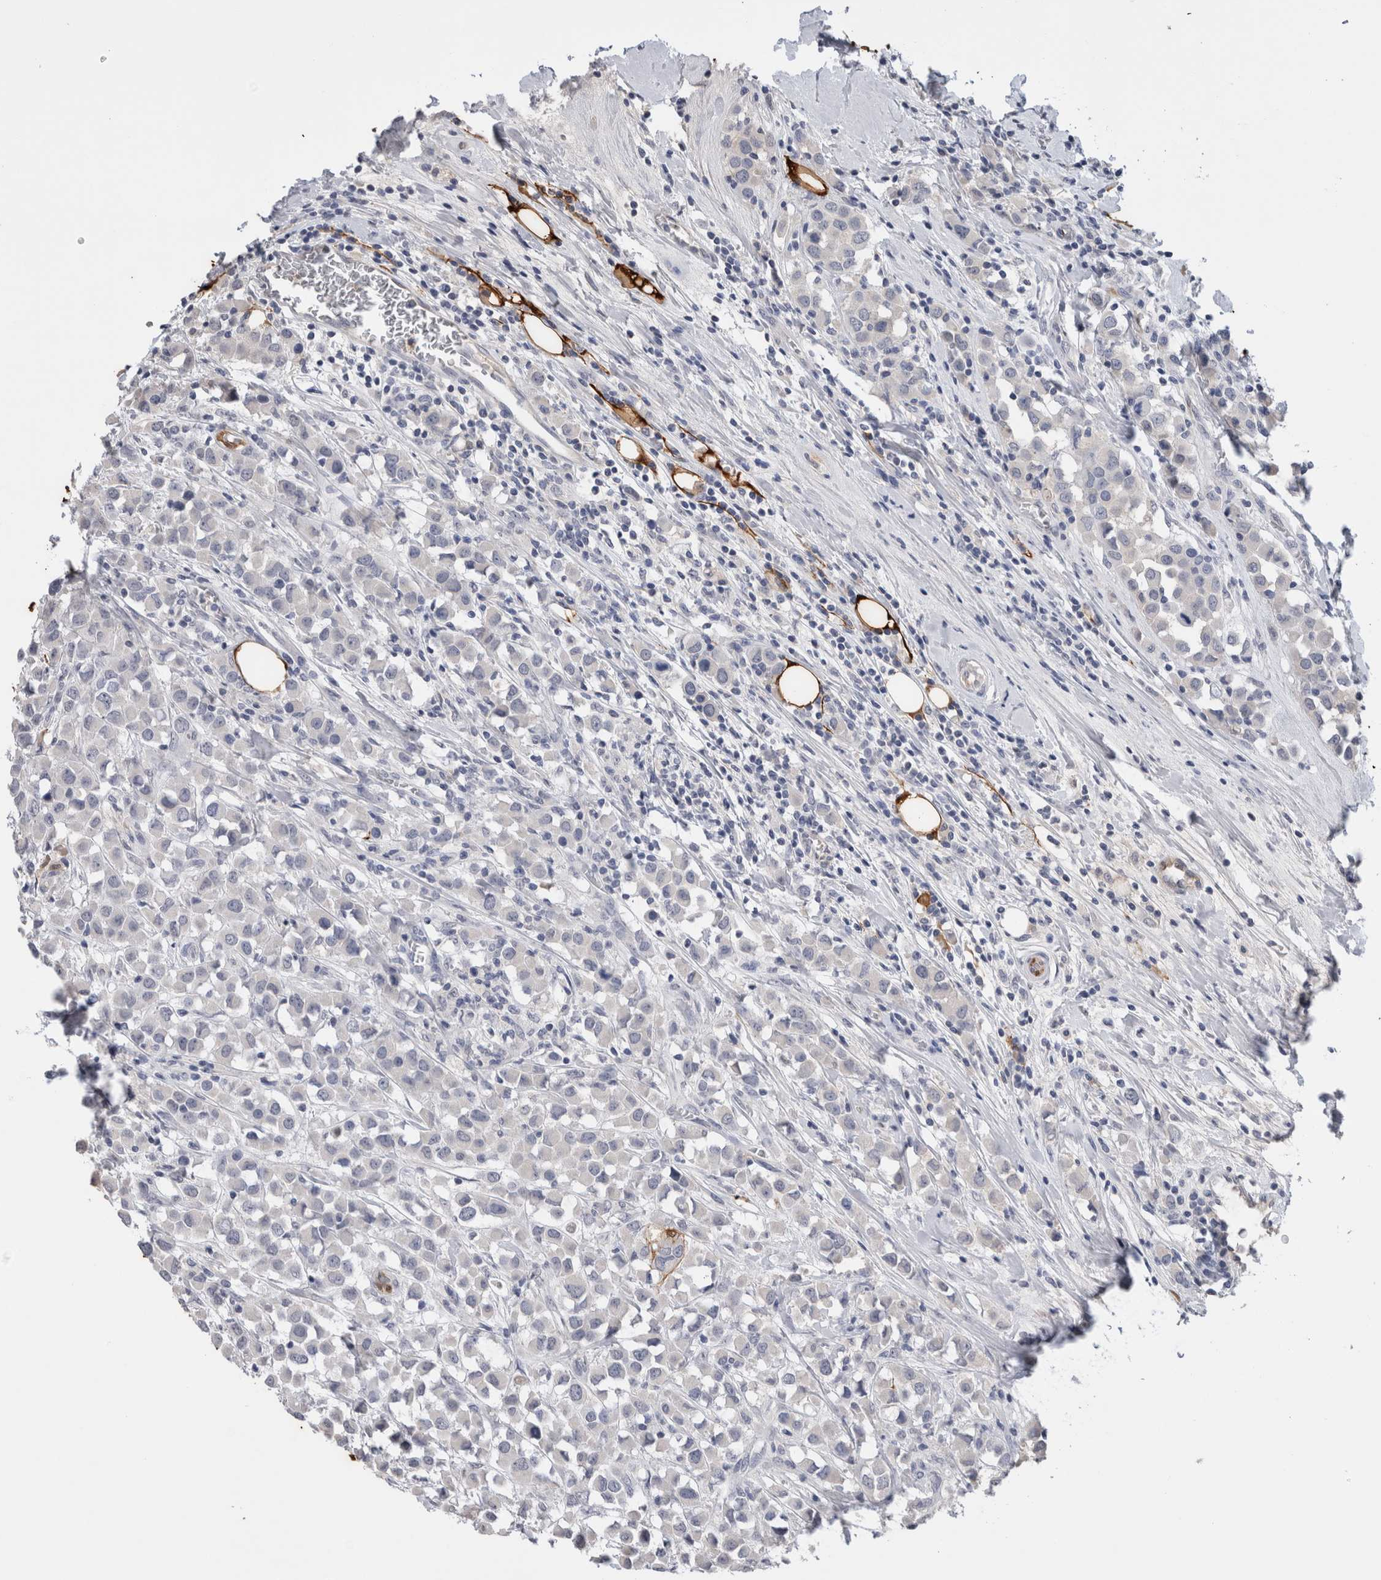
{"staining": {"intensity": "negative", "quantity": "none", "location": "none"}, "tissue": "breast cancer", "cell_type": "Tumor cells", "image_type": "cancer", "snomed": [{"axis": "morphology", "description": "Duct carcinoma"}, {"axis": "topography", "description": "Breast"}], "caption": "This photomicrograph is of breast intraductal carcinoma stained with IHC to label a protein in brown with the nuclei are counter-stained blue. There is no positivity in tumor cells. Nuclei are stained in blue.", "gene": "FABP4", "patient": {"sex": "female", "age": 61}}